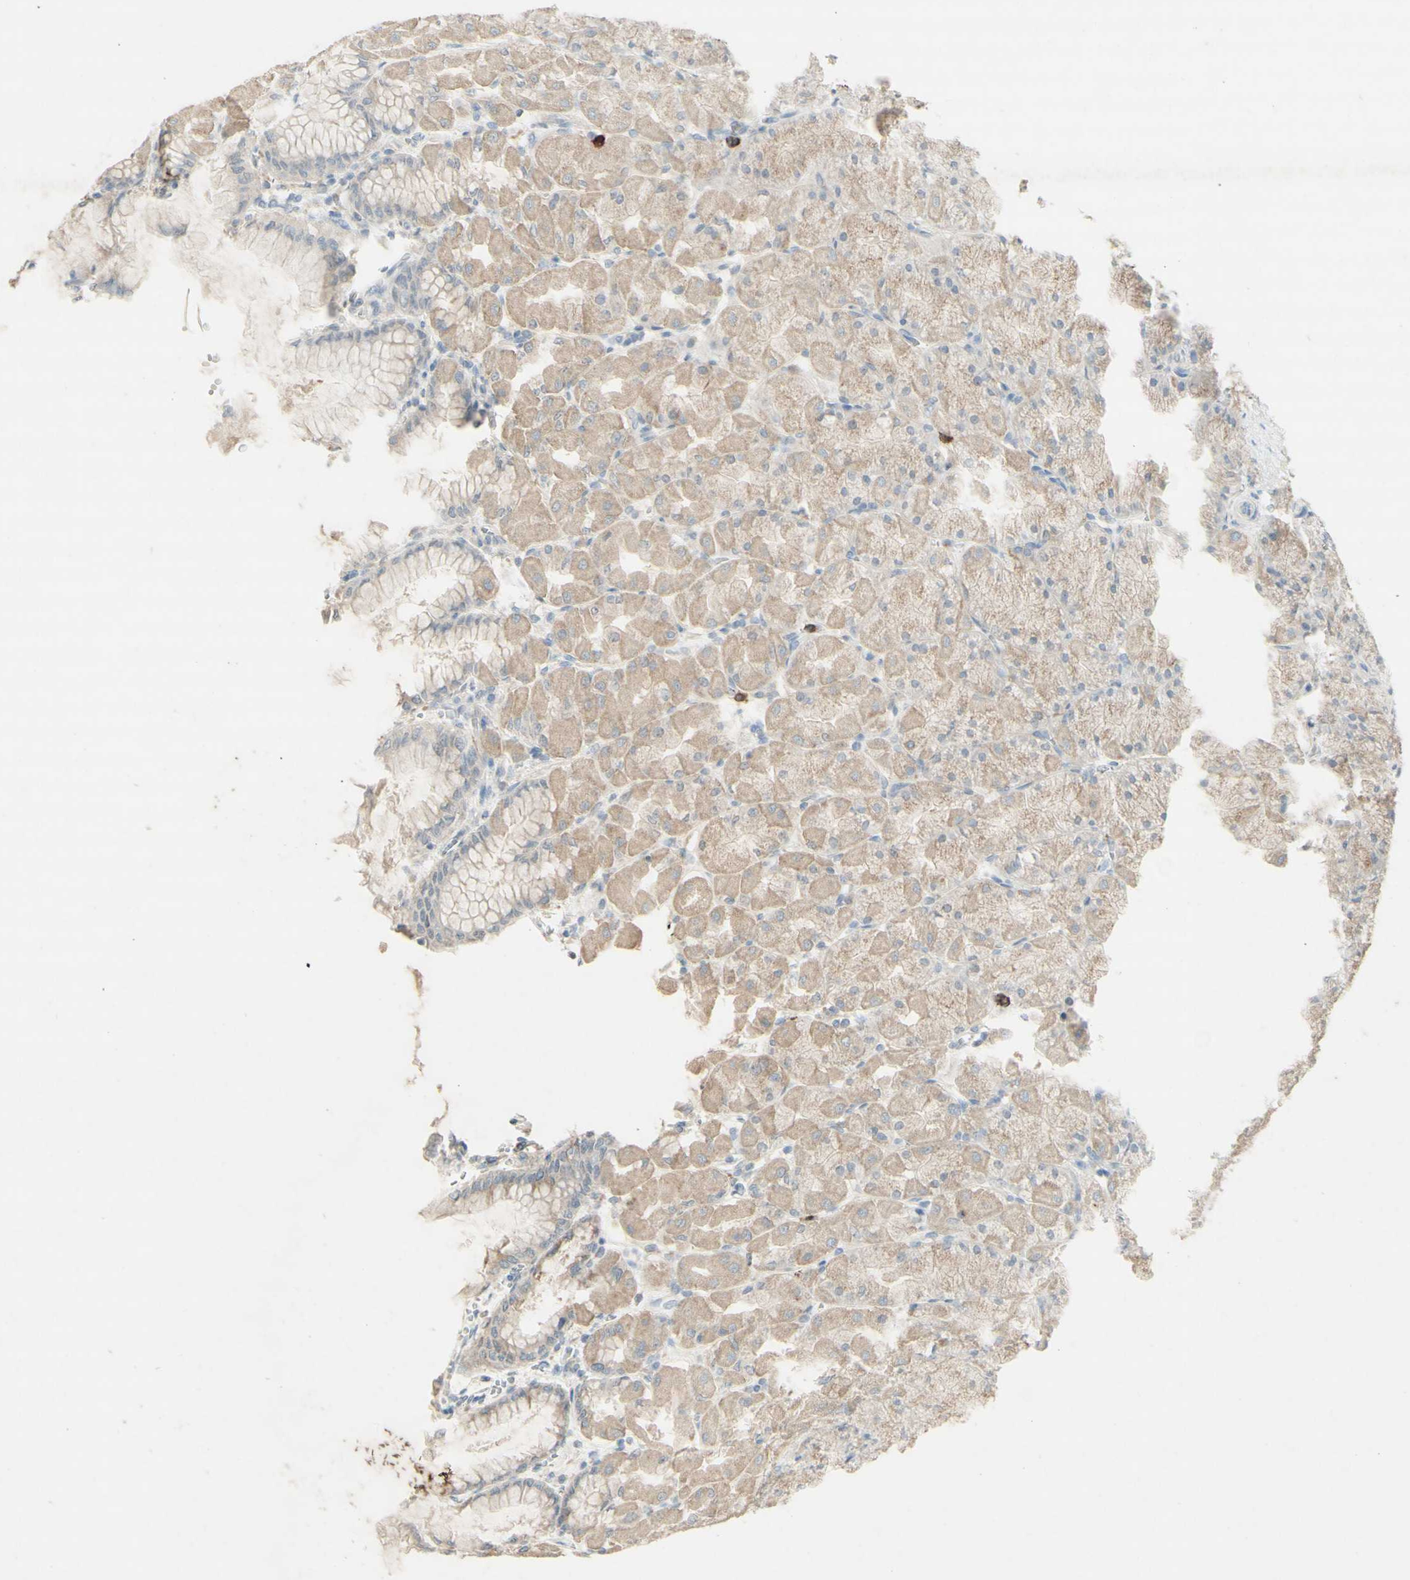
{"staining": {"intensity": "weak", "quantity": ">75%", "location": "cytoplasmic/membranous"}, "tissue": "stomach", "cell_type": "Glandular cells", "image_type": "normal", "snomed": [{"axis": "morphology", "description": "Normal tissue, NOS"}, {"axis": "topography", "description": "Stomach, upper"}], "caption": "Immunohistochemical staining of normal human stomach displays >75% levels of weak cytoplasmic/membranous protein positivity in about >75% of glandular cells.", "gene": "ATP6V1B1", "patient": {"sex": "female", "age": 56}}